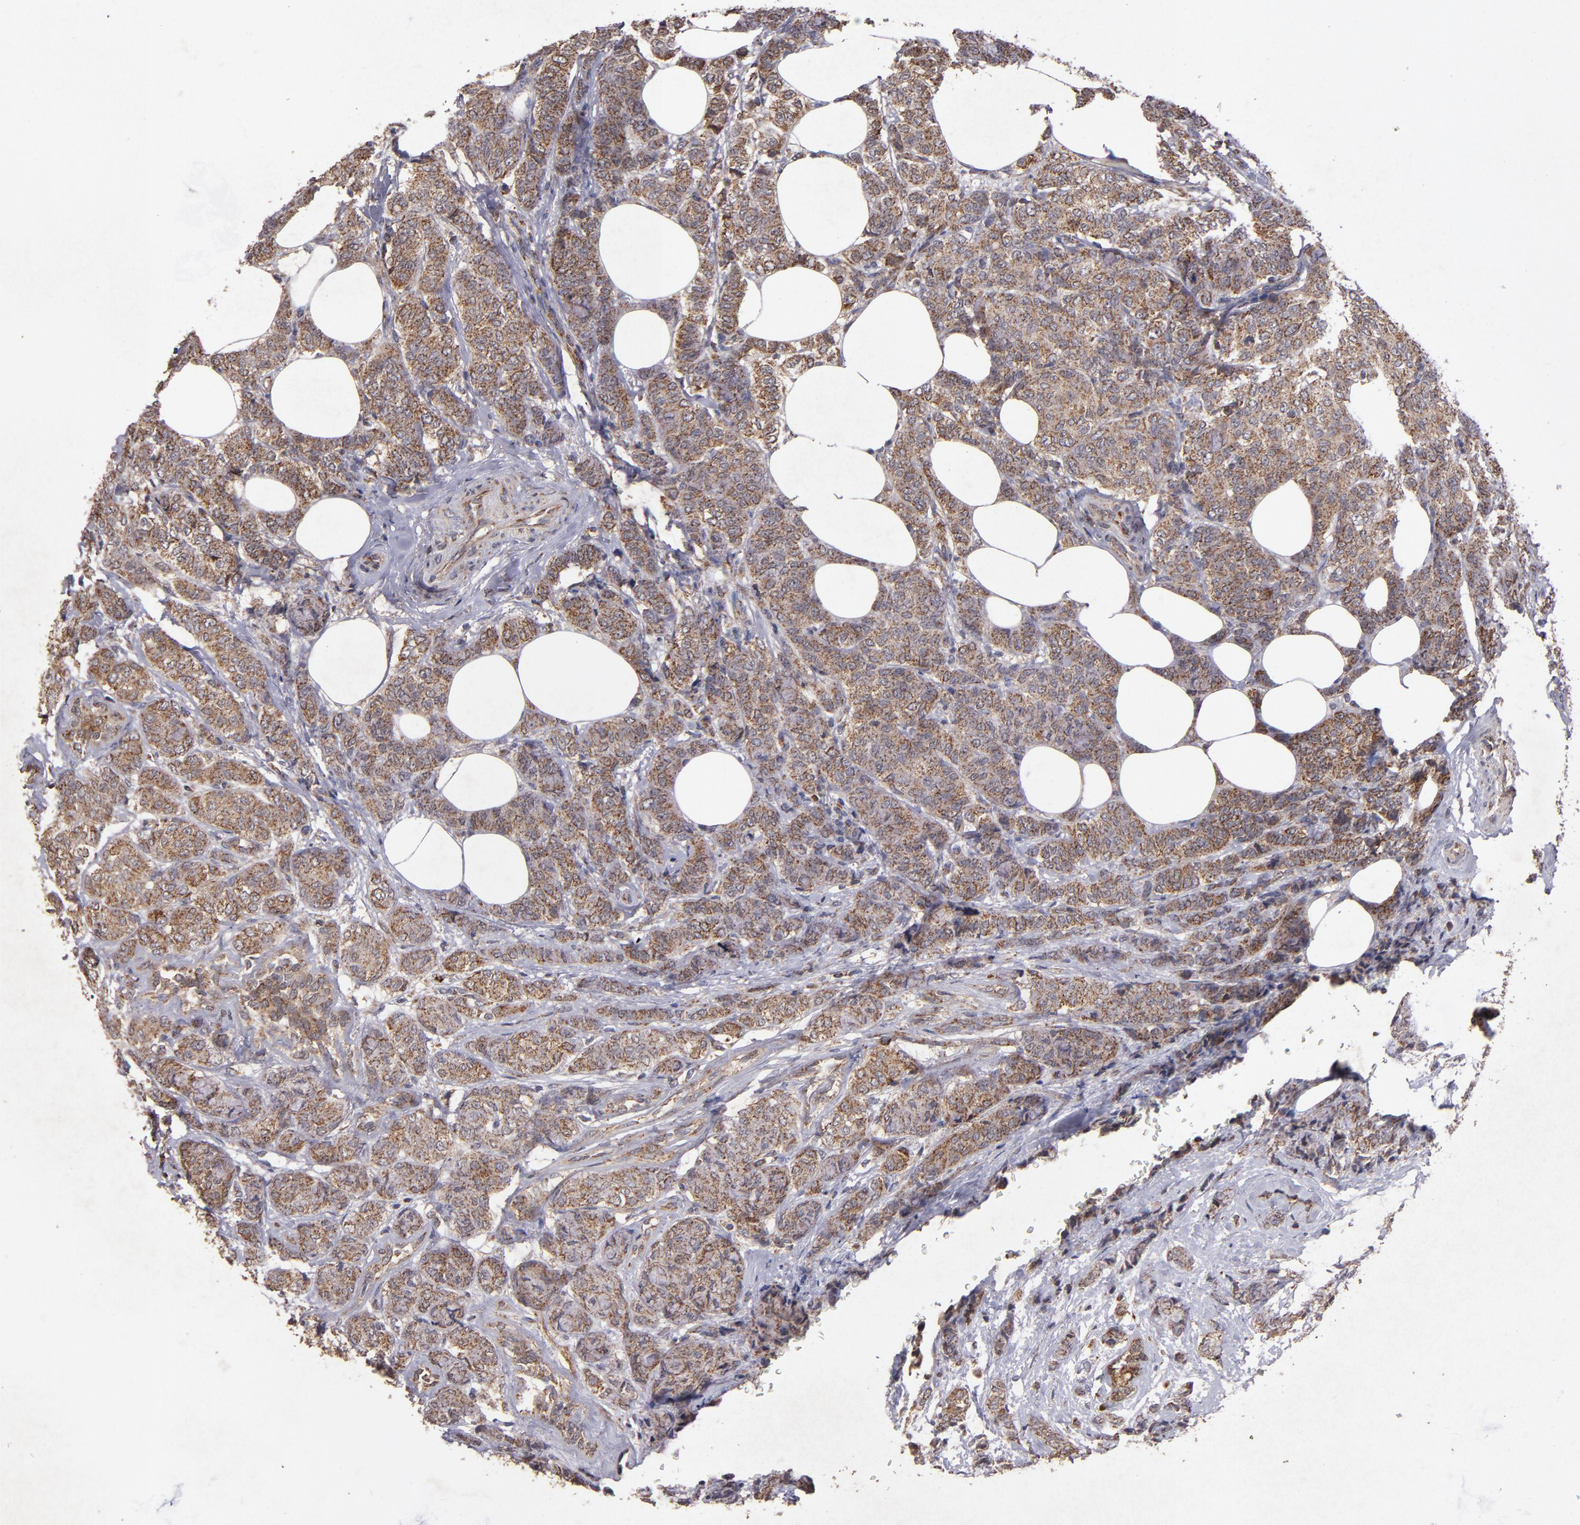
{"staining": {"intensity": "moderate", "quantity": ">75%", "location": "cytoplasmic/membranous"}, "tissue": "breast cancer", "cell_type": "Tumor cells", "image_type": "cancer", "snomed": [{"axis": "morphology", "description": "Lobular carcinoma"}, {"axis": "topography", "description": "Breast"}], "caption": "High-power microscopy captured an IHC histopathology image of breast lobular carcinoma, revealing moderate cytoplasmic/membranous expression in approximately >75% of tumor cells.", "gene": "TIMM9", "patient": {"sex": "female", "age": 60}}